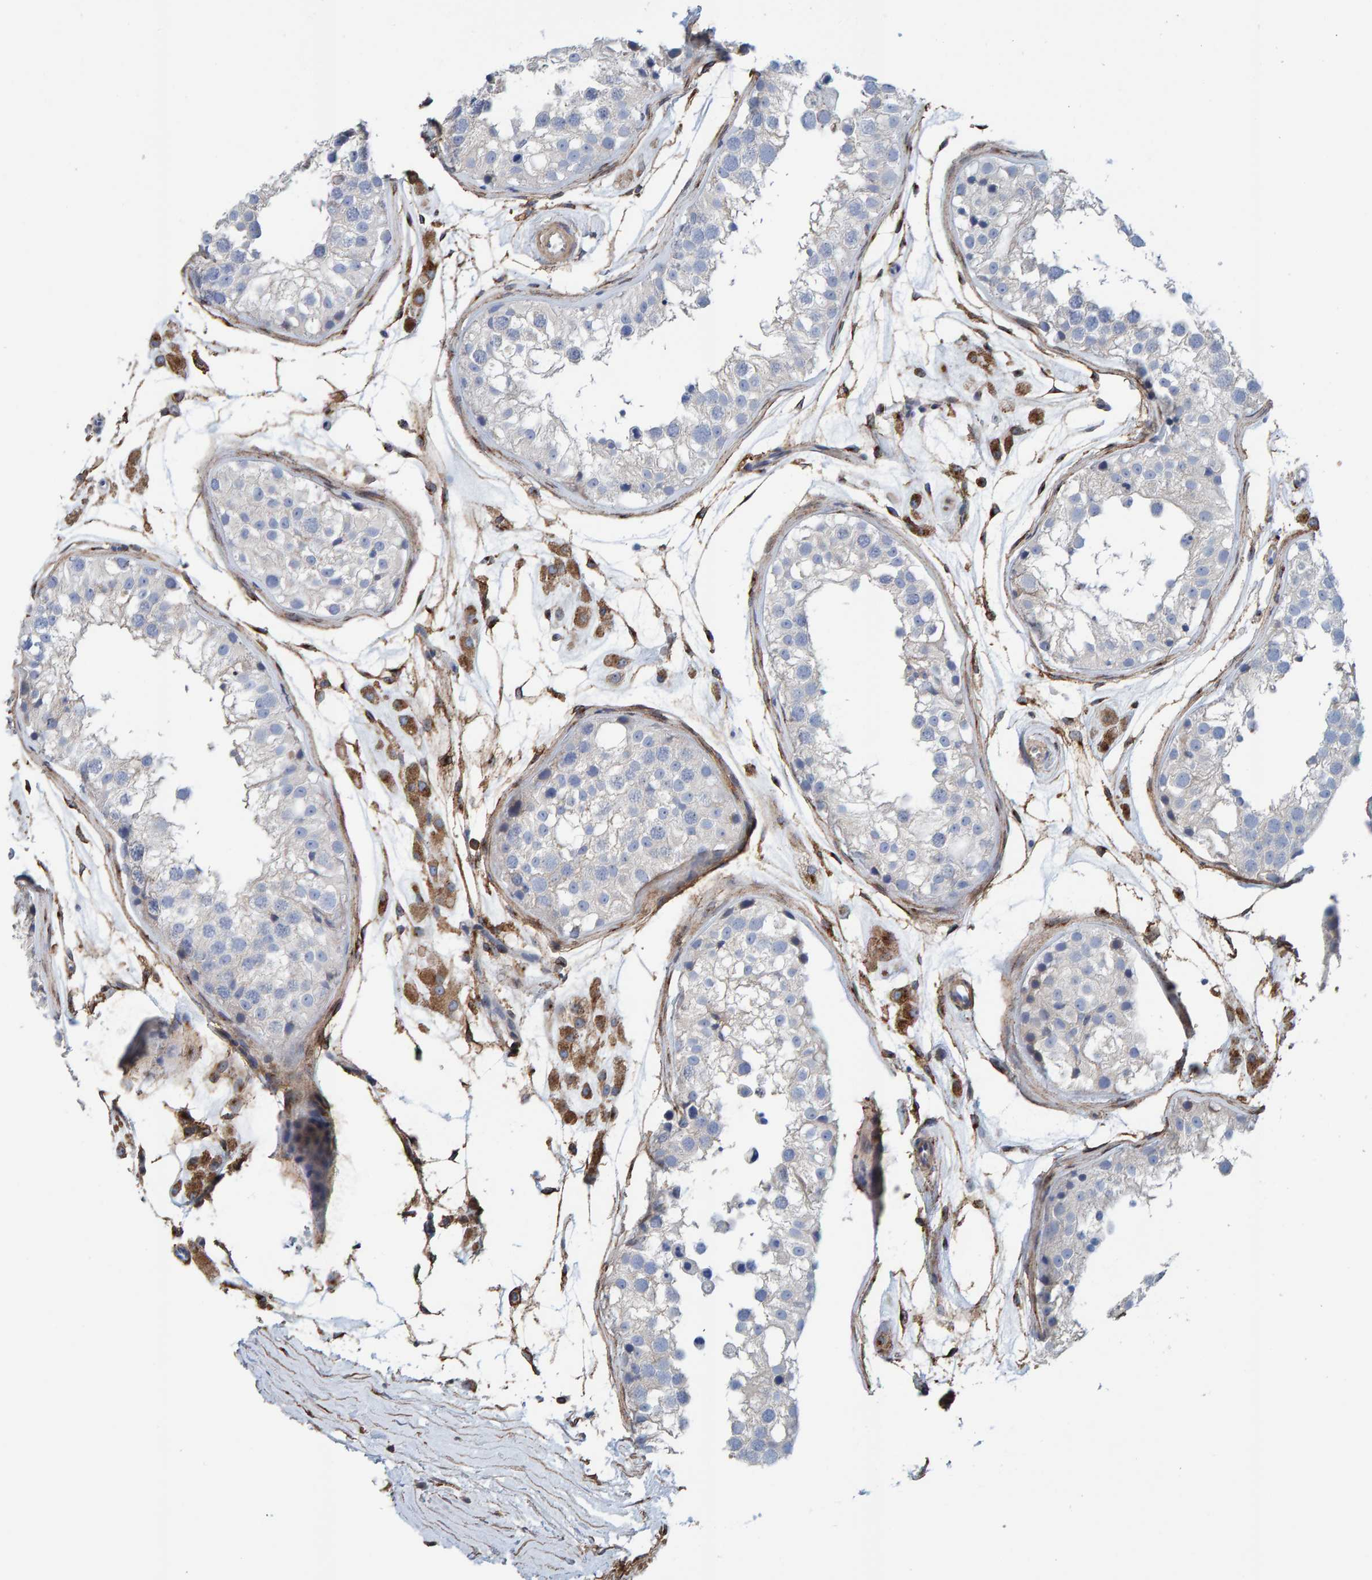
{"staining": {"intensity": "negative", "quantity": "none", "location": "none"}, "tissue": "testis", "cell_type": "Cells in seminiferous ducts", "image_type": "normal", "snomed": [{"axis": "morphology", "description": "Normal tissue, NOS"}, {"axis": "morphology", "description": "Adenocarcinoma, metastatic, NOS"}, {"axis": "topography", "description": "Testis"}], "caption": "Immunohistochemical staining of normal human testis exhibits no significant staining in cells in seminiferous ducts.", "gene": "LRP1", "patient": {"sex": "male", "age": 26}}